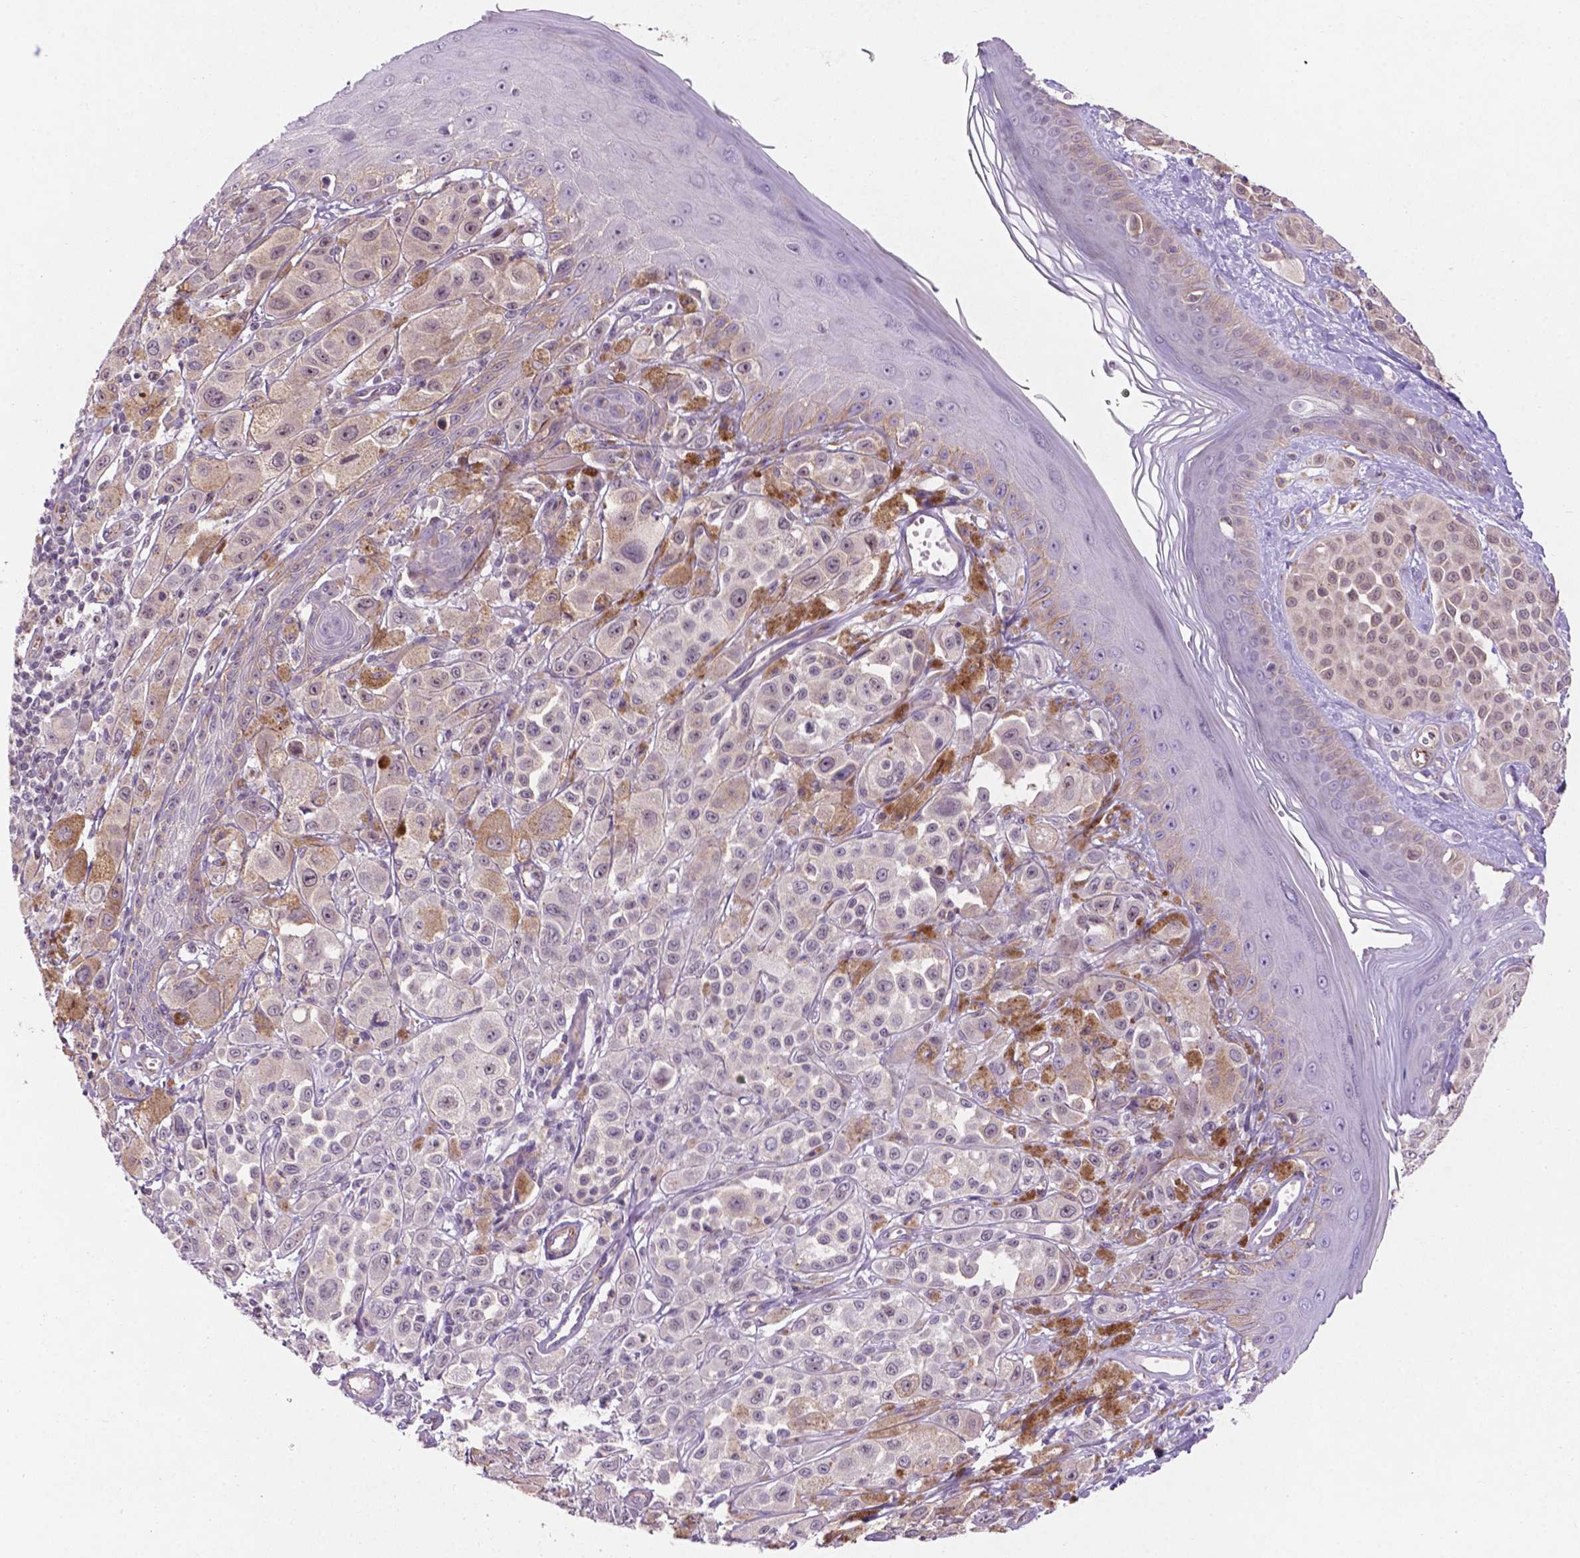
{"staining": {"intensity": "negative", "quantity": "none", "location": "none"}, "tissue": "melanoma", "cell_type": "Tumor cells", "image_type": "cancer", "snomed": [{"axis": "morphology", "description": "Malignant melanoma, NOS"}, {"axis": "topography", "description": "Skin"}], "caption": "Immunohistochemical staining of human melanoma exhibits no significant positivity in tumor cells.", "gene": "ARL5C", "patient": {"sex": "male", "age": 67}}